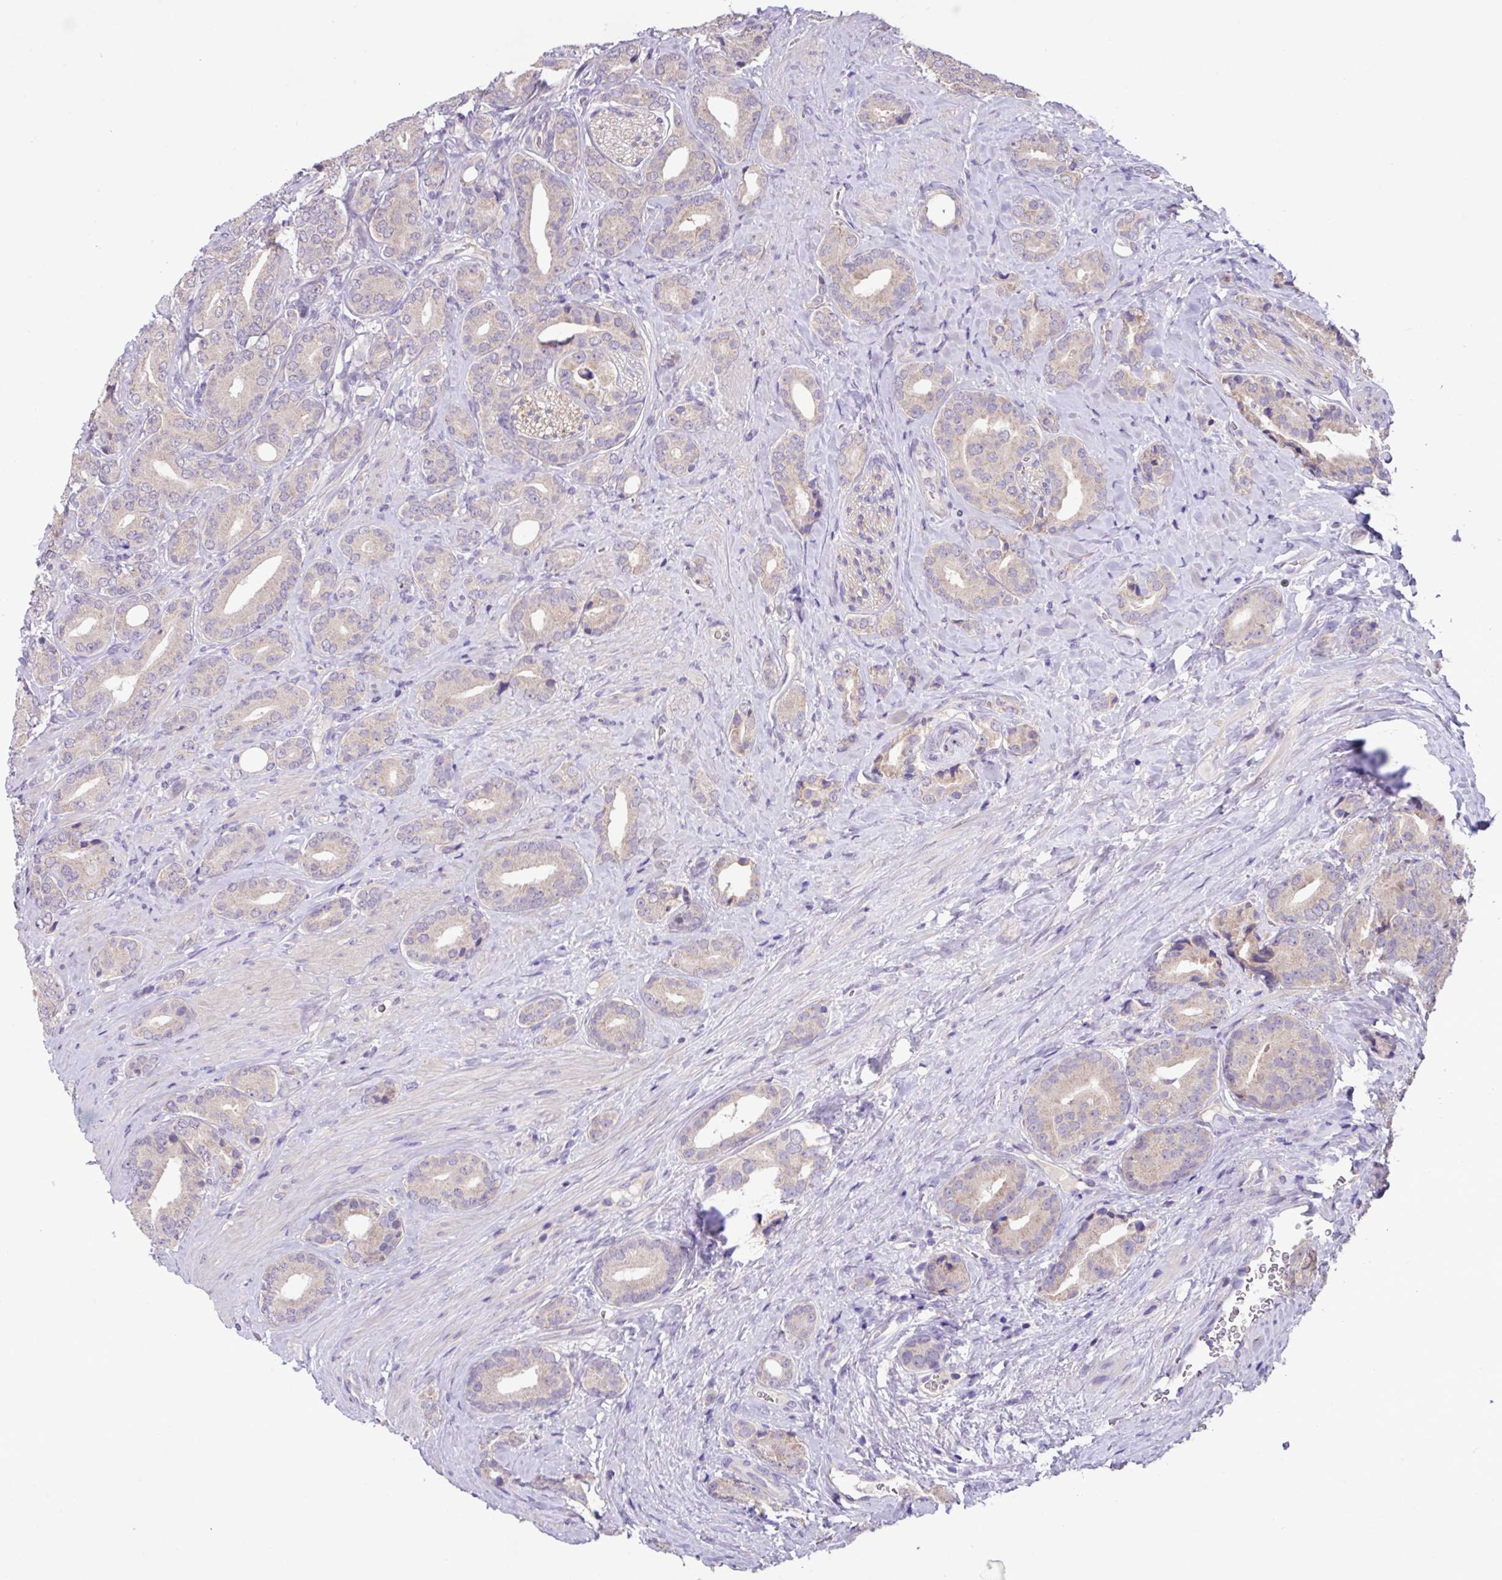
{"staining": {"intensity": "negative", "quantity": "none", "location": "none"}, "tissue": "prostate cancer", "cell_type": "Tumor cells", "image_type": "cancer", "snomed": [{"axis": "morphology", "description": "Adenocarcinoma, High grade"}, {"axis": "topography", "description": "Prostate"}], "caption": "An immunohistochemistry photomicrograph of high-grade adenocarcinoma (prostate) is shown. There is no staining in tumor cells of high-grade adenocarcinoma (prostate).", "gene": "PAX8", "patient": {"sex": "male", "age": 63}}